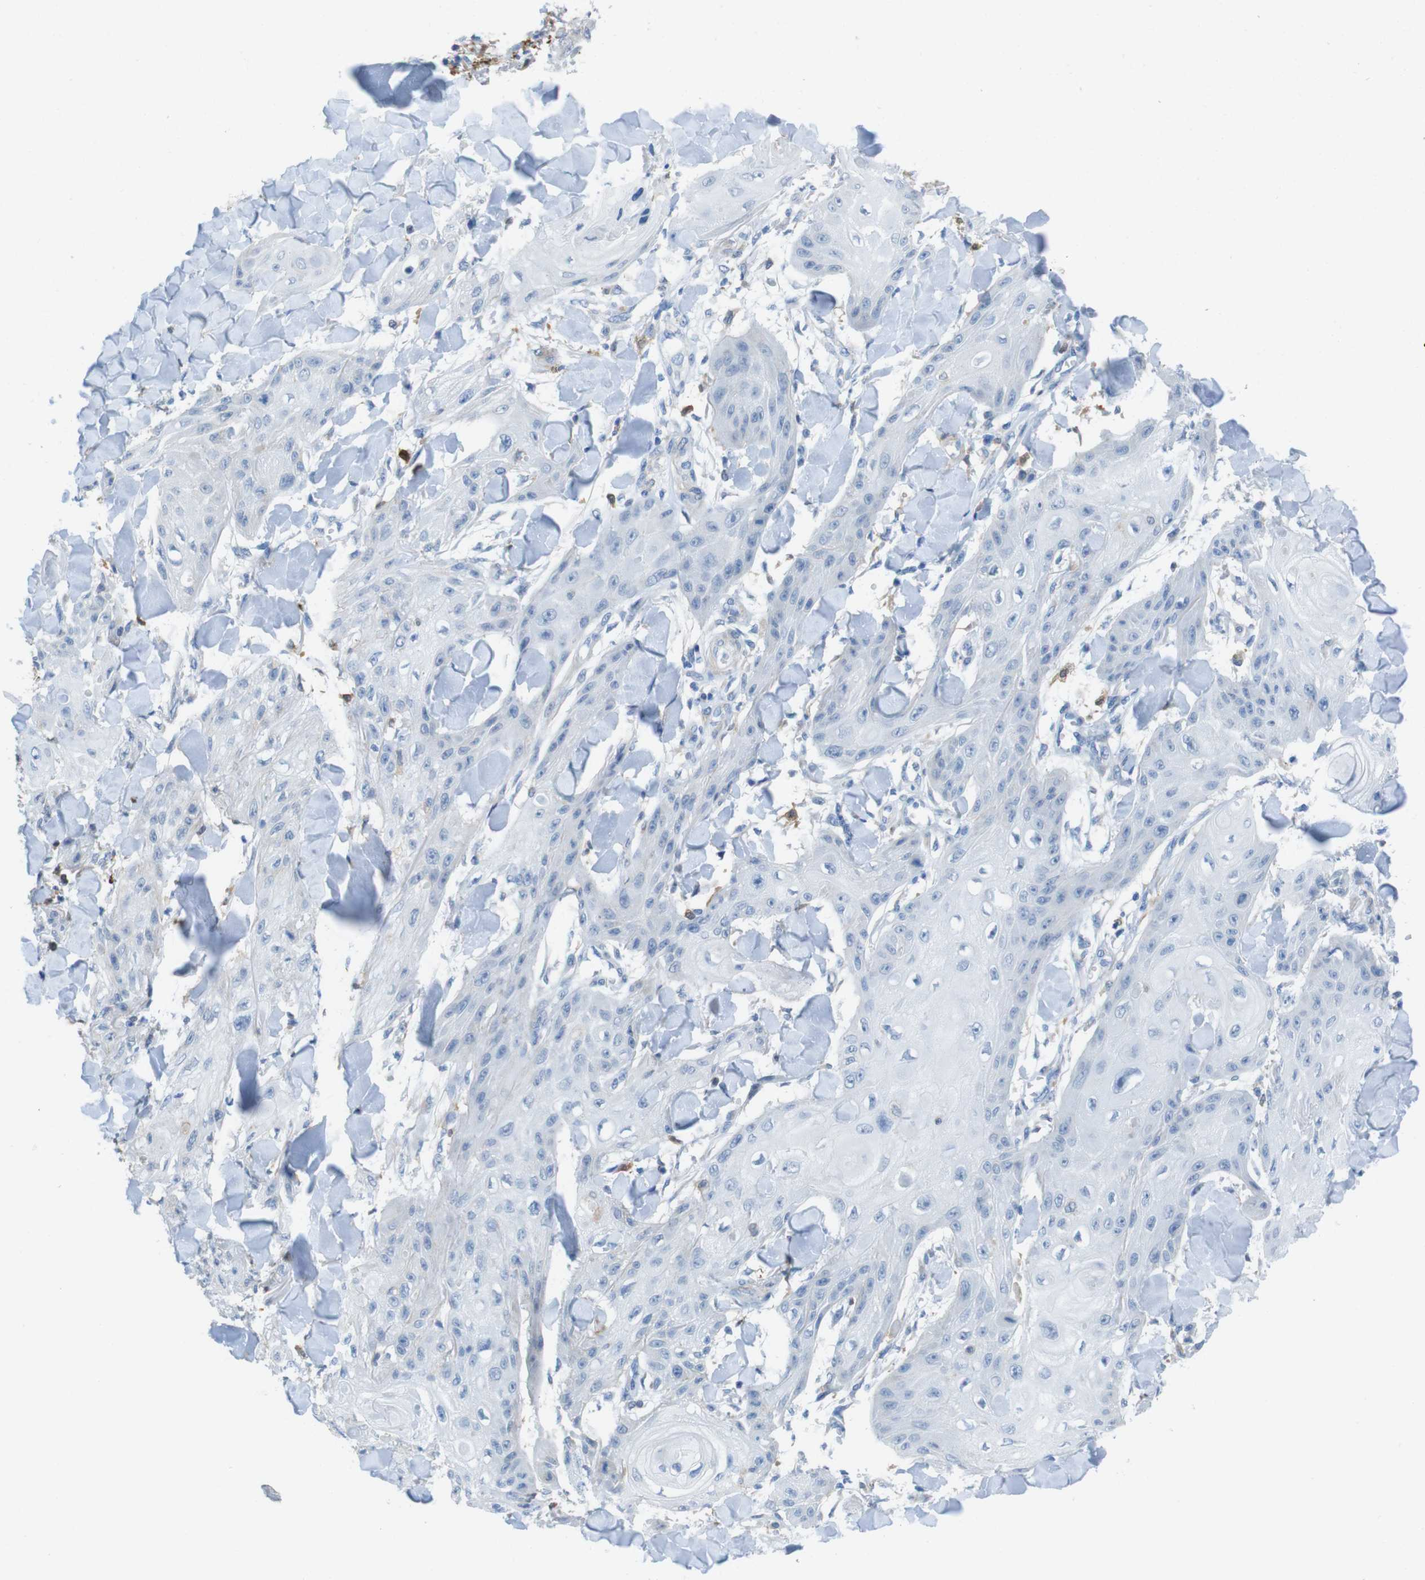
{"staining": {"intensity": "negative", "quantity": "none", "location": "none"}, "tissue": "skin cancer", "cell_type": "Tumor cells", "image_type": "cancer", "snomed": [{"axis": "morphology", "description": "Squamous cell carcinoma, NOS"}, {"axis": "topography", "description": "Skin"}], "caption": "DAB (3,3'-diaminobenzidine) immunohistochemical staining of skin cancer (squamous cell carcinoma) exhibits no significant staining in tumor cells.", "gene": "CLMN", "patient": {"sex": "male", "age": 74}}